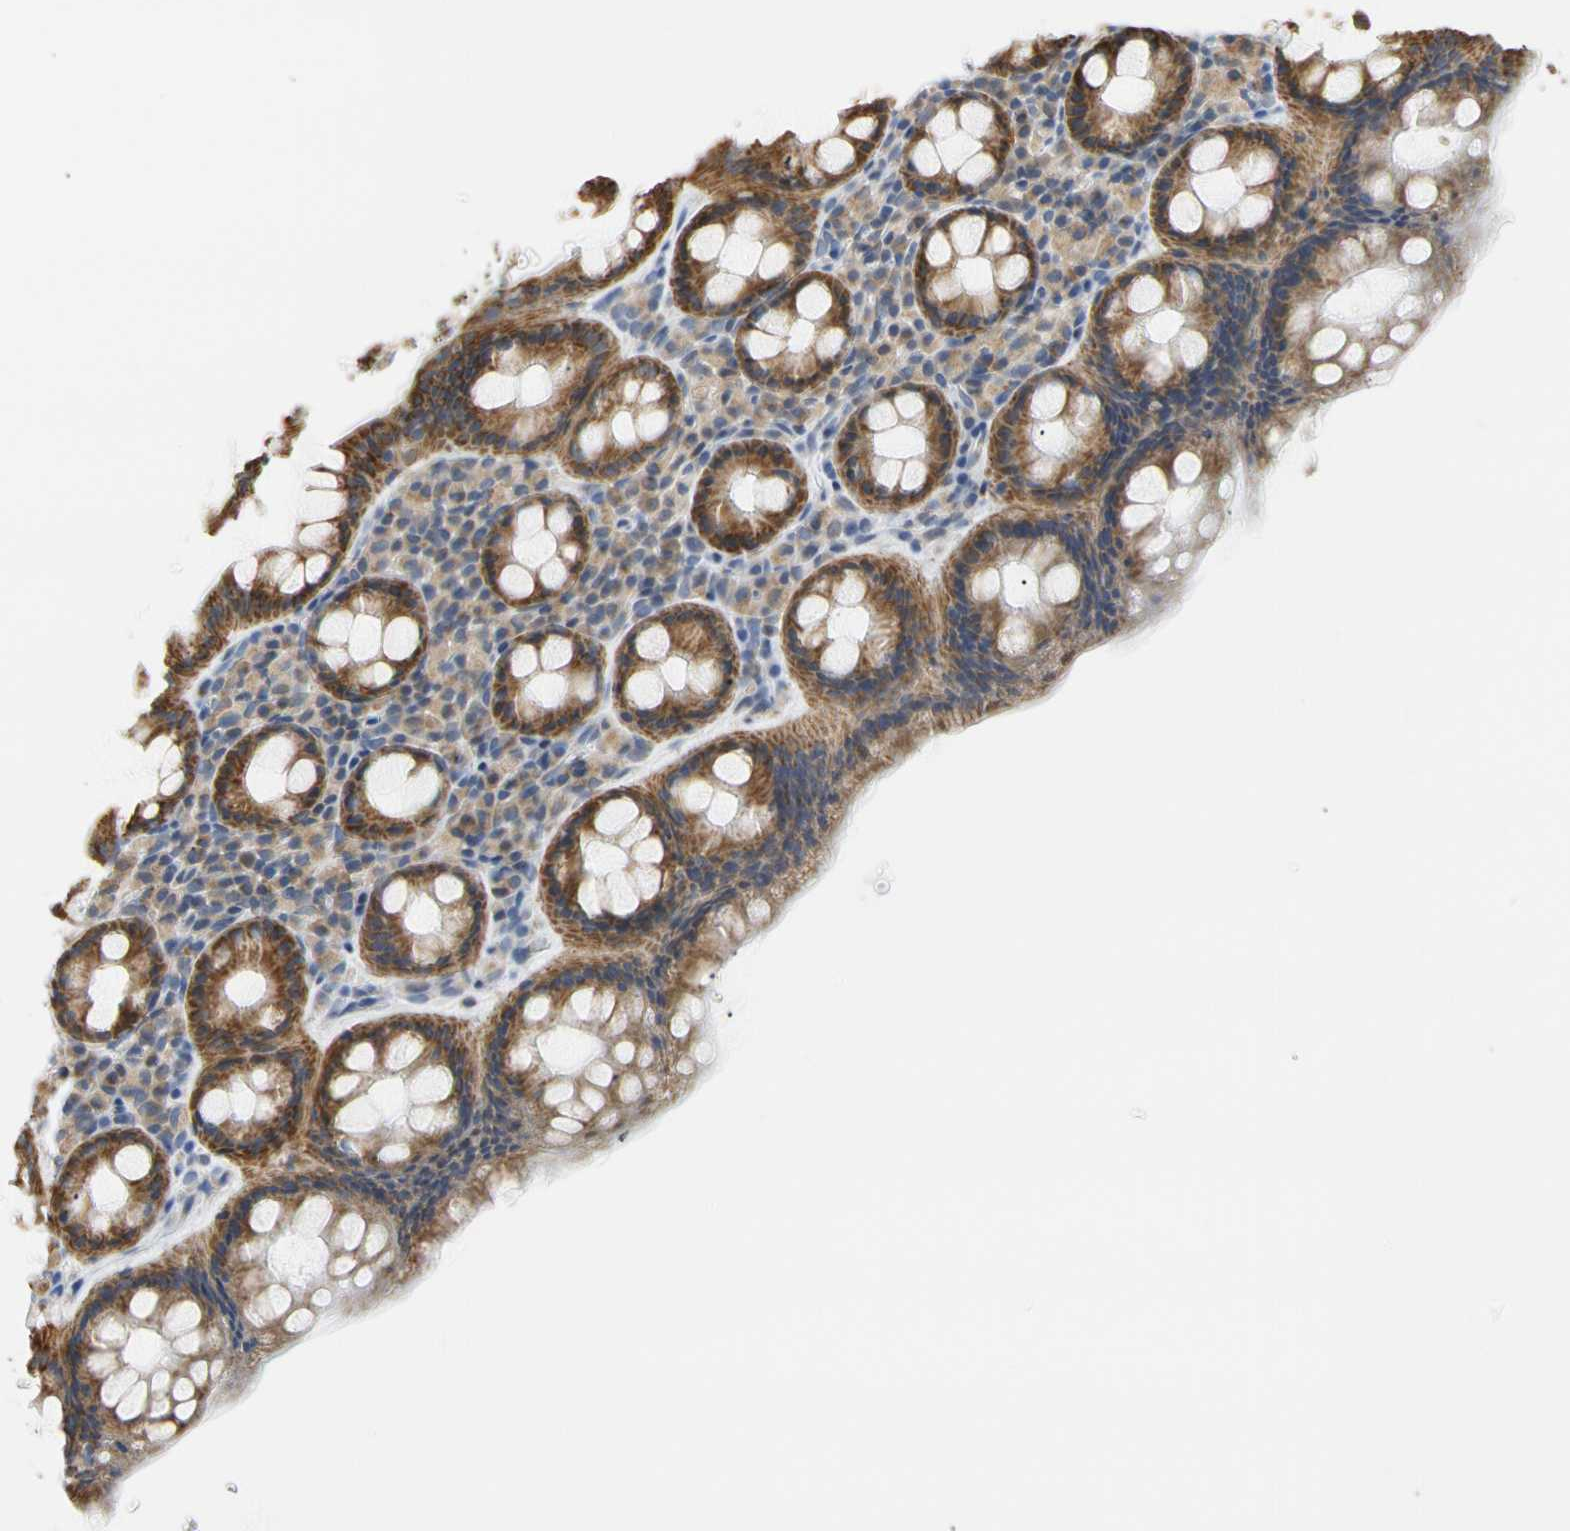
{"staining": {"intensity": "moderate", "quantity": ">75%", "location": "cytoplasmic/membranous"}, "tissue": "rectum", "cell_type": "Glandular cells", "image_type": "normal", "snomed": [{"axis": "morphology", "description": "Normal tissue, NOS"}, {"axis": "topography", "description": "Rectum"}], "caption": "Moderate cytoplasmic/membranous expression for a protein is identified in approximately >75% of glandular cells of unremarkable rectum using immunohistochemistry (IHC).", "gene": "PLGRKT", "patient": {"sex": "male", "age": 92}}